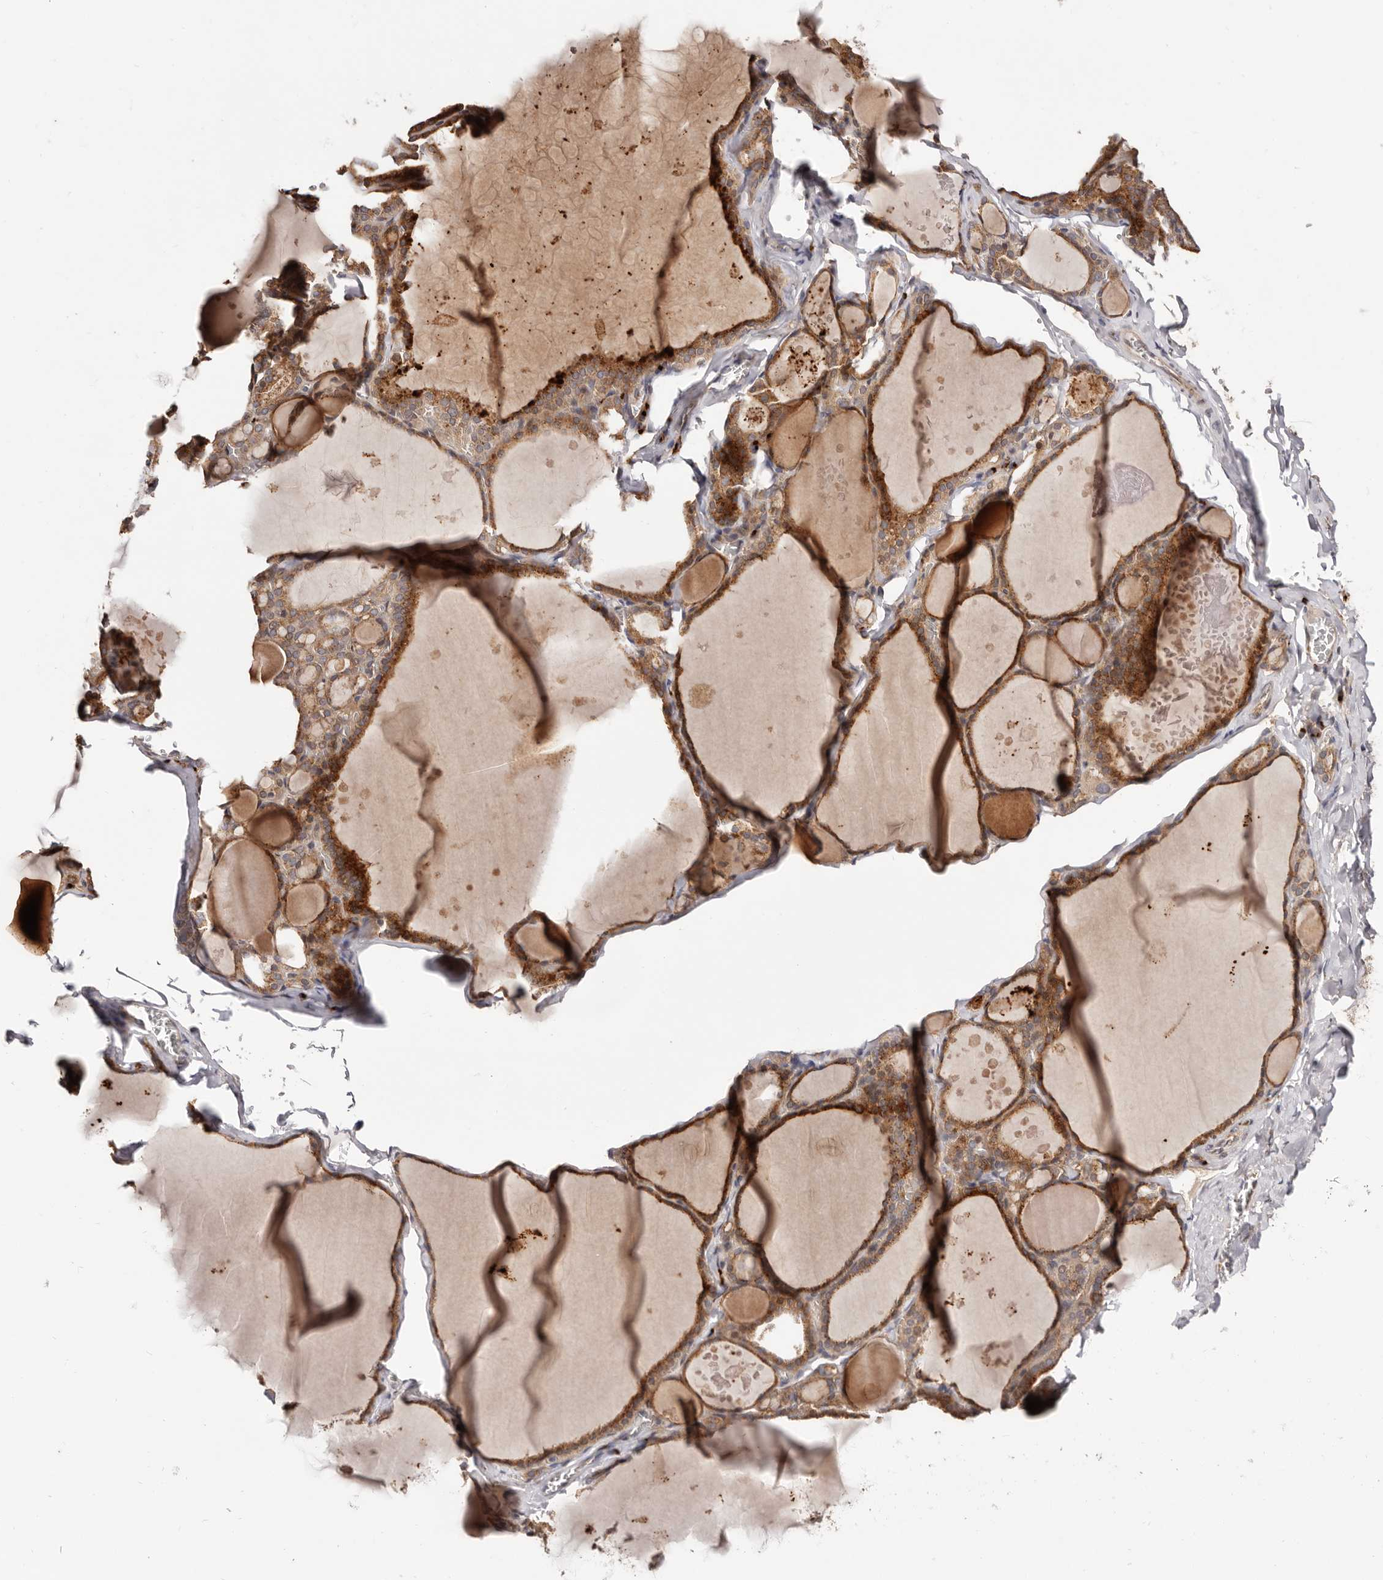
{"staining": {"intensity": "moderate", "quantity": ">75%", "location": "cytoplasmic/membranous"}, "tissue": "thyroid gland", "cell_type": "Glandular cells", "image_type": "normal", "snomed": [{"axis": "morphology", "description": "Normal tissue, NOS"}, {"axis": "topography", "description": "Thyroid gland"}], "caption": "Immunohistochemistry (IHC) of benign human thyroid gland displays medium levels of moderate cytoplasmic/membranous staining in about >75% of glandular cells. (Brightfield microscopy of DAB IHC at high magnification).", "gene": "DACT2", "patient": {"sex": "male", "age": 56}}